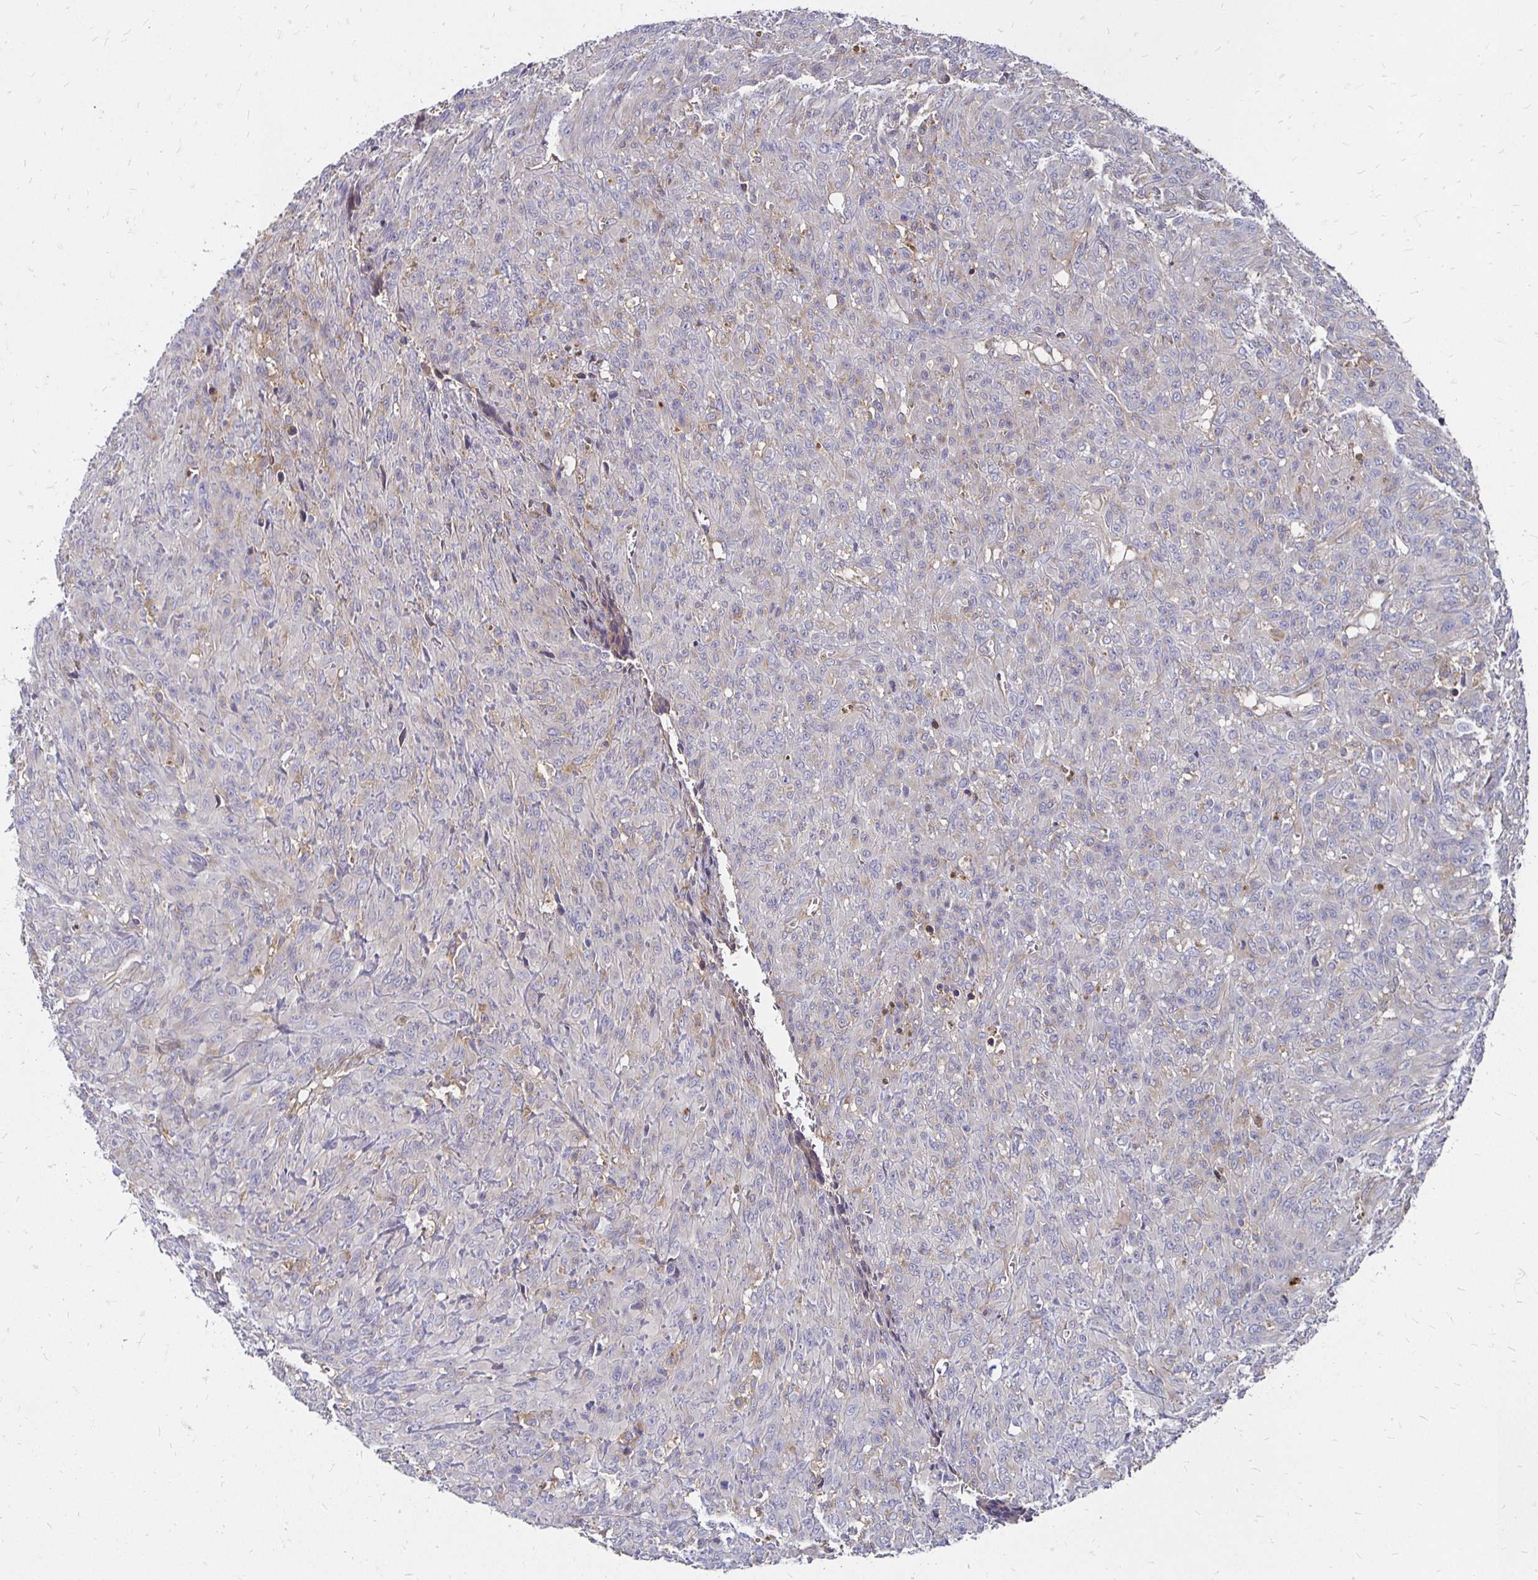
{"staining": {"intensity": "negative", "quantity": "none", "location": "none"}, "tissue": "renal cancer", "cell_type": "Tumor cells", "image_type": "cancer", "snomed": [{"axis": "morphology", "description": "Adenocarcinoma, NOS"}, {"axis": "topography", "description": "Kidney"}], "caption": "Image shows no significant protein expression in tumor cells of adenocarcinoma (renal).", "gene": "NCSTN", "patient": {"sex": "male", "age": 58}}